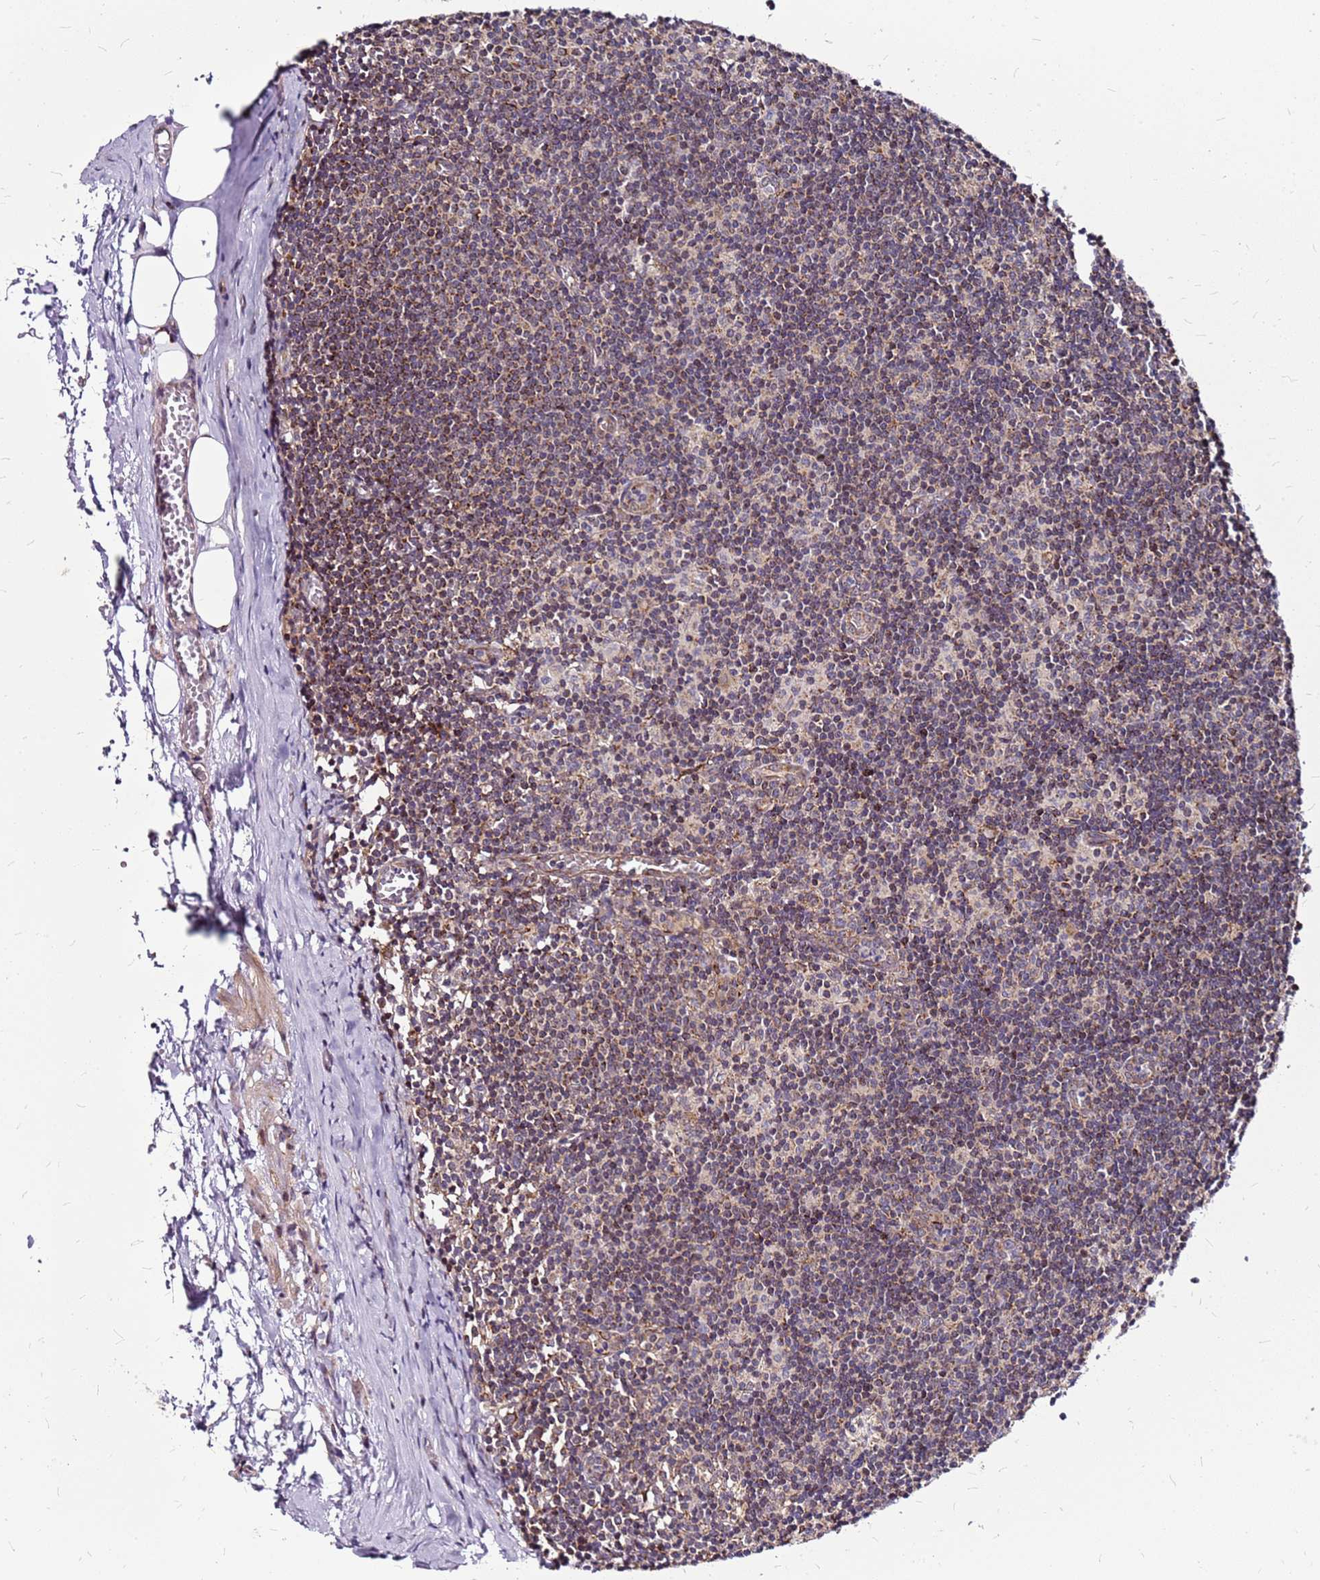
{"staining": {"intensity": "weak", "quantity": "25%-75%", "location": "cytoplasmic/membranous"}, "tissue": "lymph node", "cell_type": "Germinal center cells", "image_type": "normal", "snomed": [{"axis": "morphology", "description": "Normal tissue, NOS"}, {"axis": "topography", "description": "Lymph node"}], "caption": "Immunohistochemical staining of unremarkable lymph node exhibits 25%-75% levels of weak cytoplasmic/membranous protein staining in about 25%-75% of germinal center cells.", "gene": "OR51T1", "patient": {"sex": "female", "age": 42}}